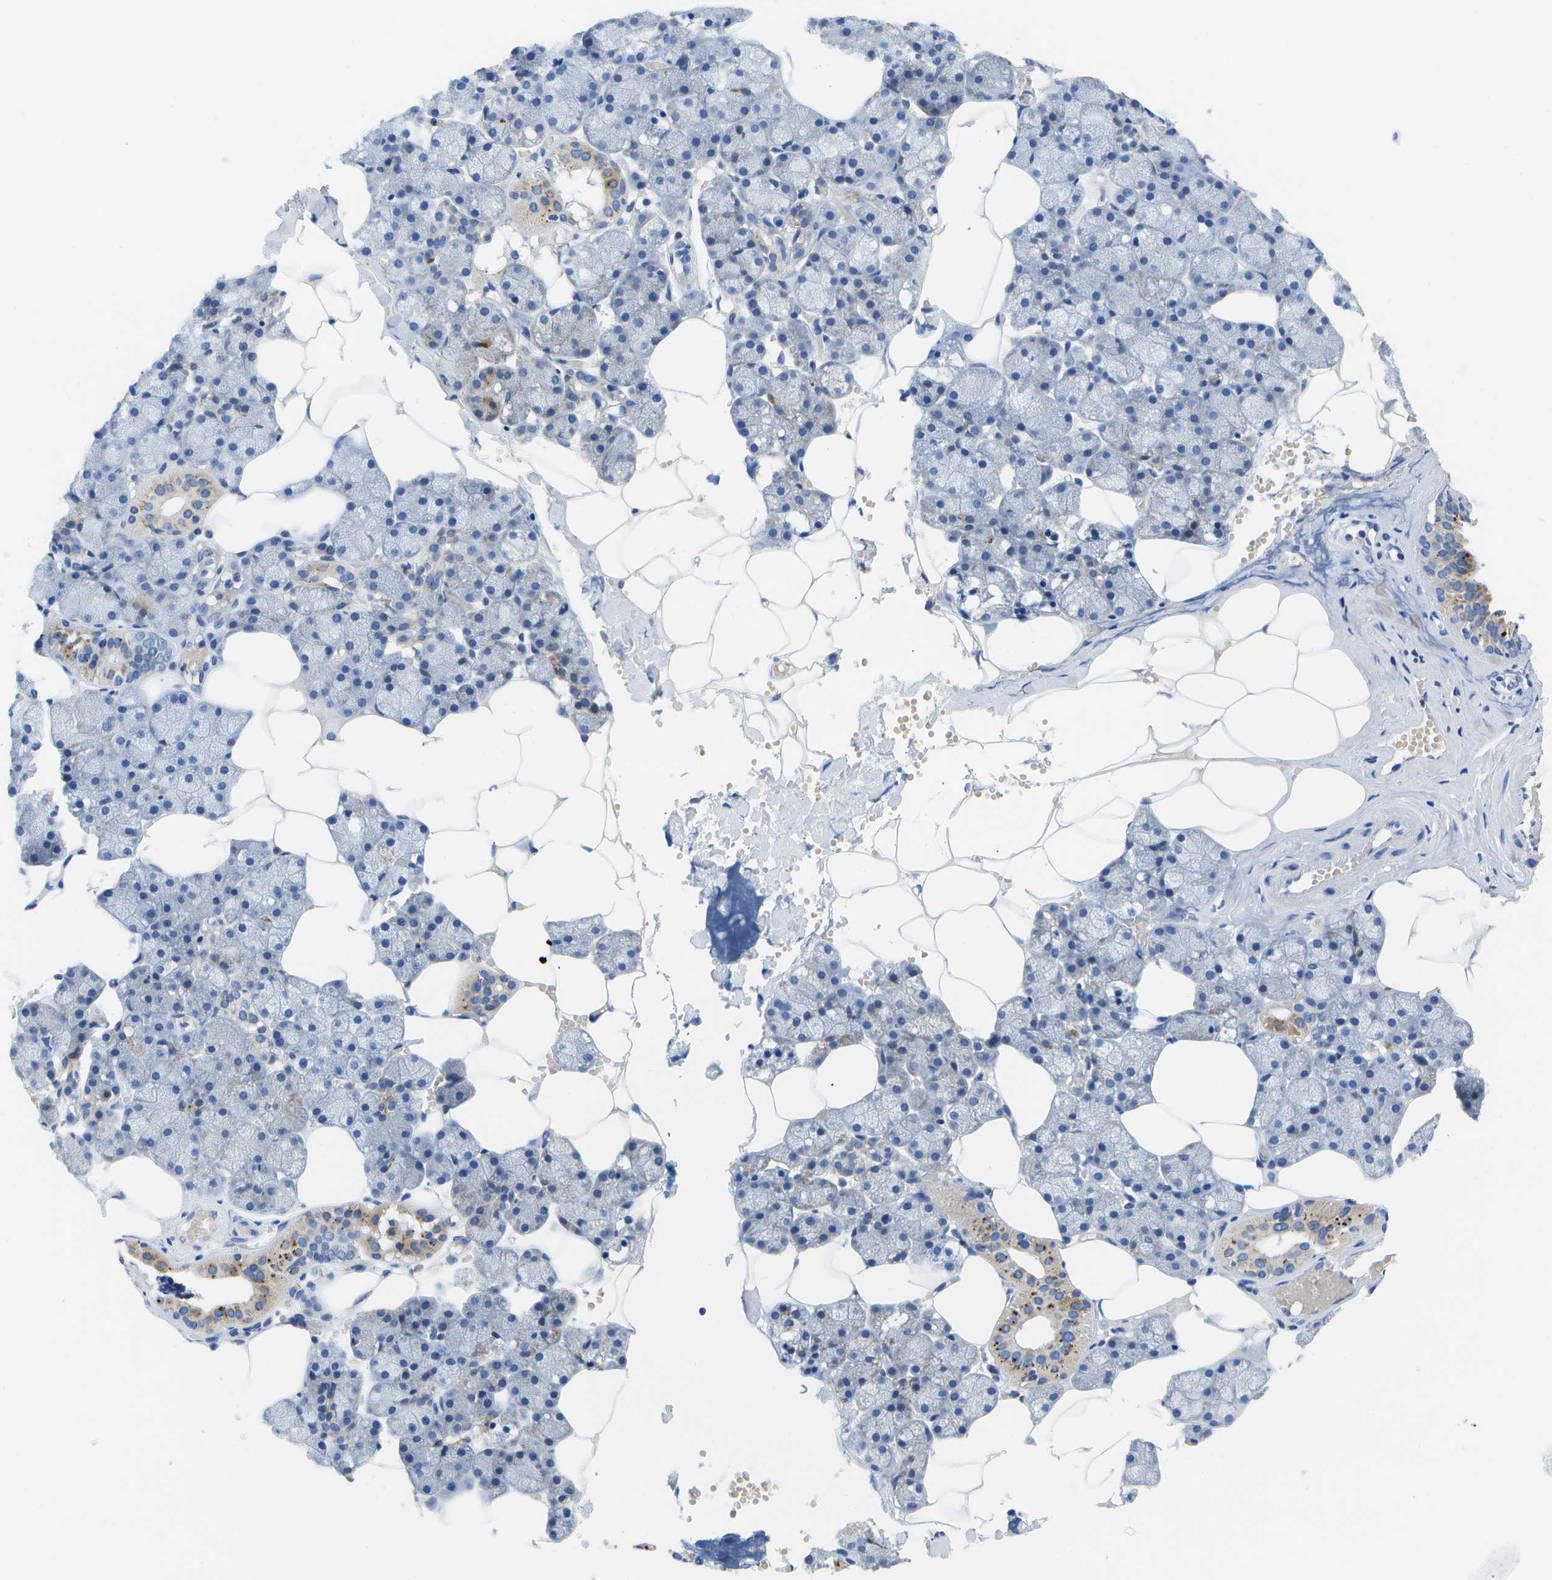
{"staining": {"intensity": "negative", "quantity": "none", "location": "none"}, "tissue": "salivary gland", "cell_type": "Glandular cells", "image_type": "normal", "snomed": [{"axis": "morphology", "description": "Normal tissue, NOS"}, {"axis": "topography", "description": "Salivary gland"}], "caption": "Image shows no protein positivity in glandular cells of normal salivary gland.", "gene": "MS4A1", "patient": {"sex": "male", "age": 62}}